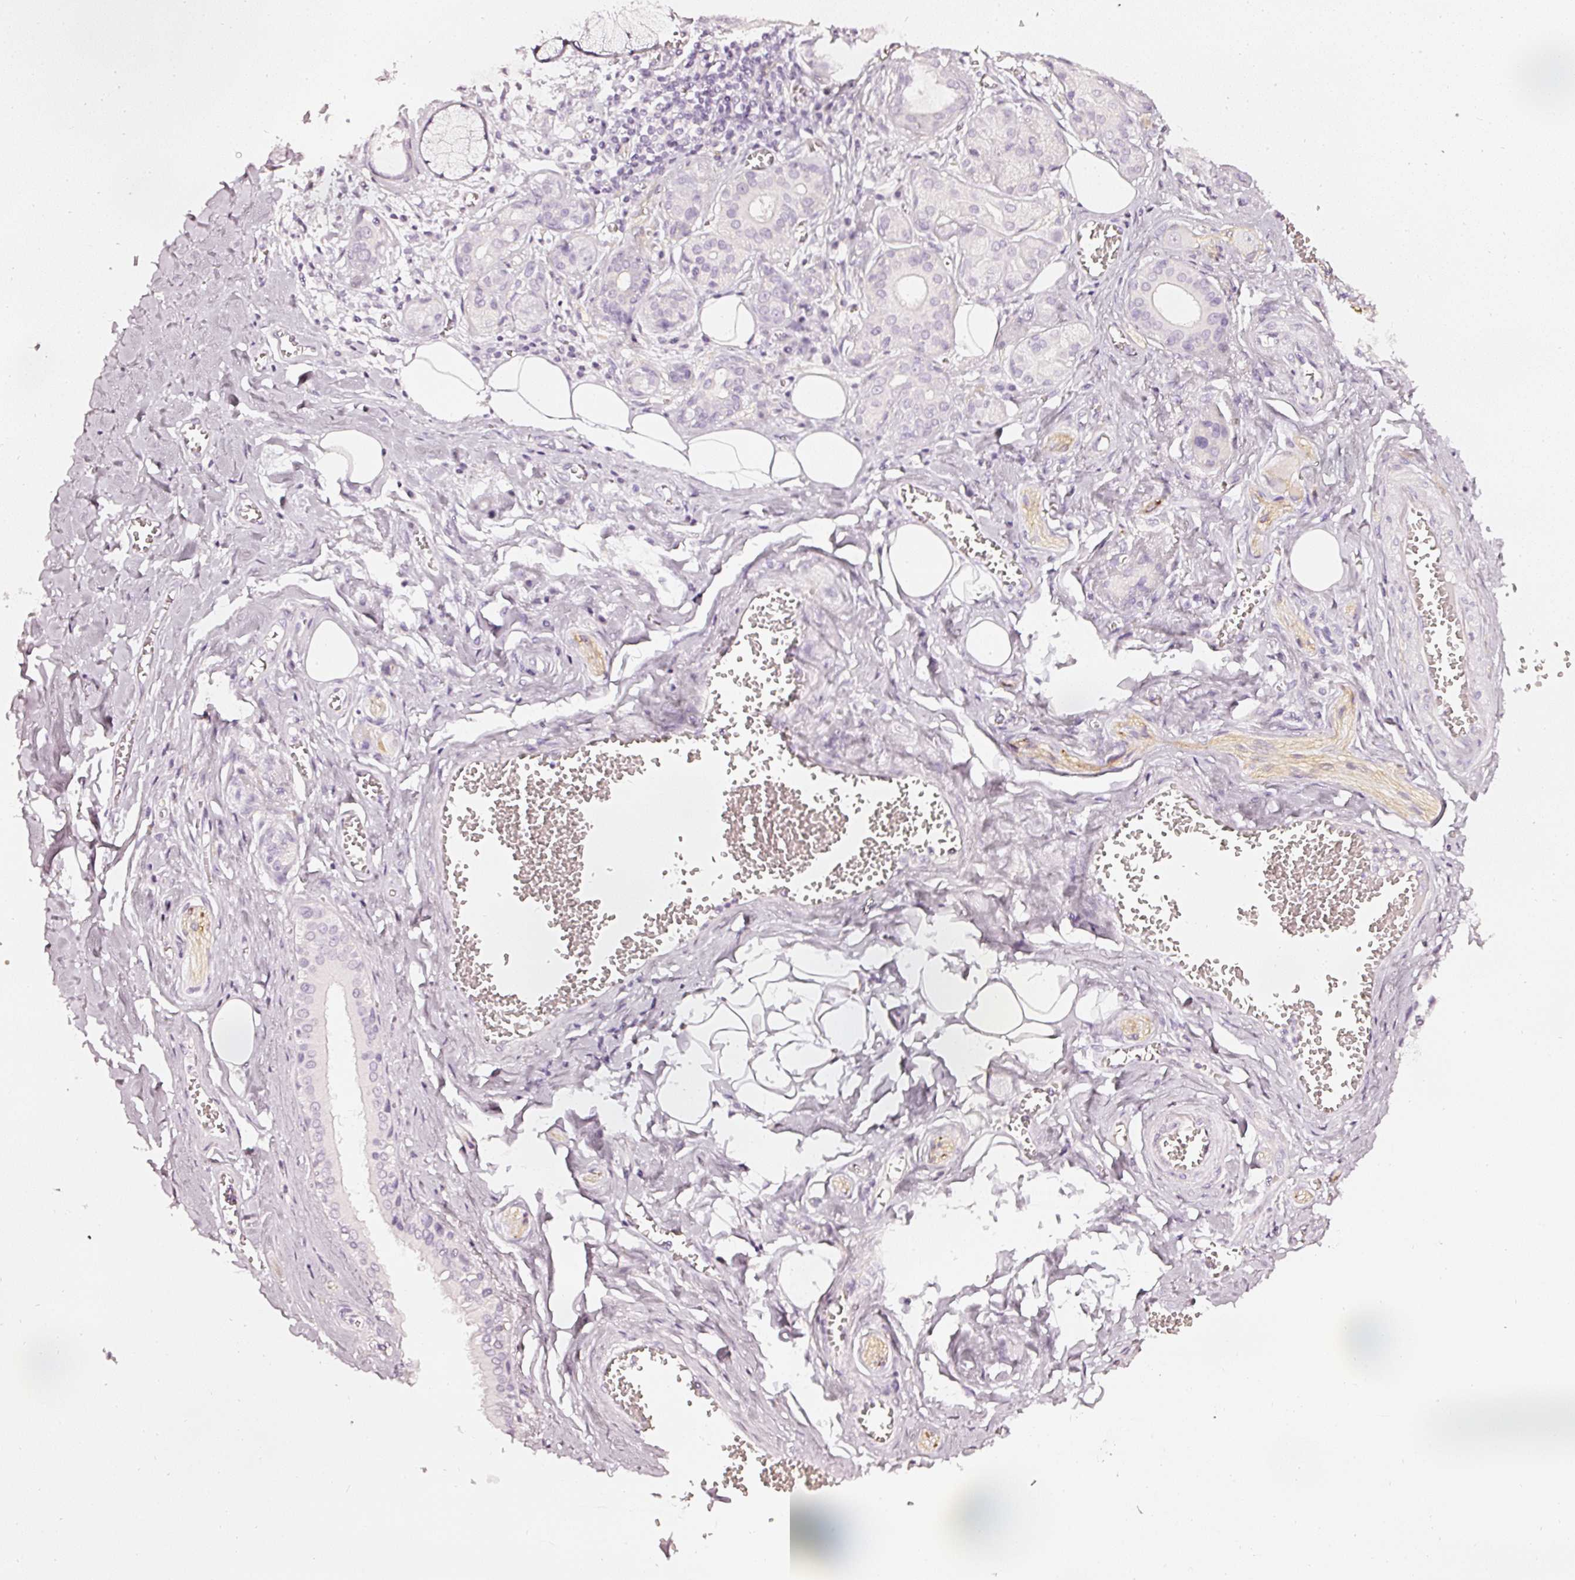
{"staining": {"intensity": "negative", "quantity": "none", "location": "none"}, "tissue": "salivary gland", "cell_type": "Glandular cells", "image_type": "normal", "snomed": [{"axis": "morphology", "description": "Normal tissue, NOS"}, {"axis": "topography", "description": "Salivary gland"}], "caption": "This is an immunohistochemistry (IHC) histopathology image of unremarkable salivary gland. There is no positivity in glandular cells.", "gene": "CNP", "patient": {"sex": "male", "age": 74}}